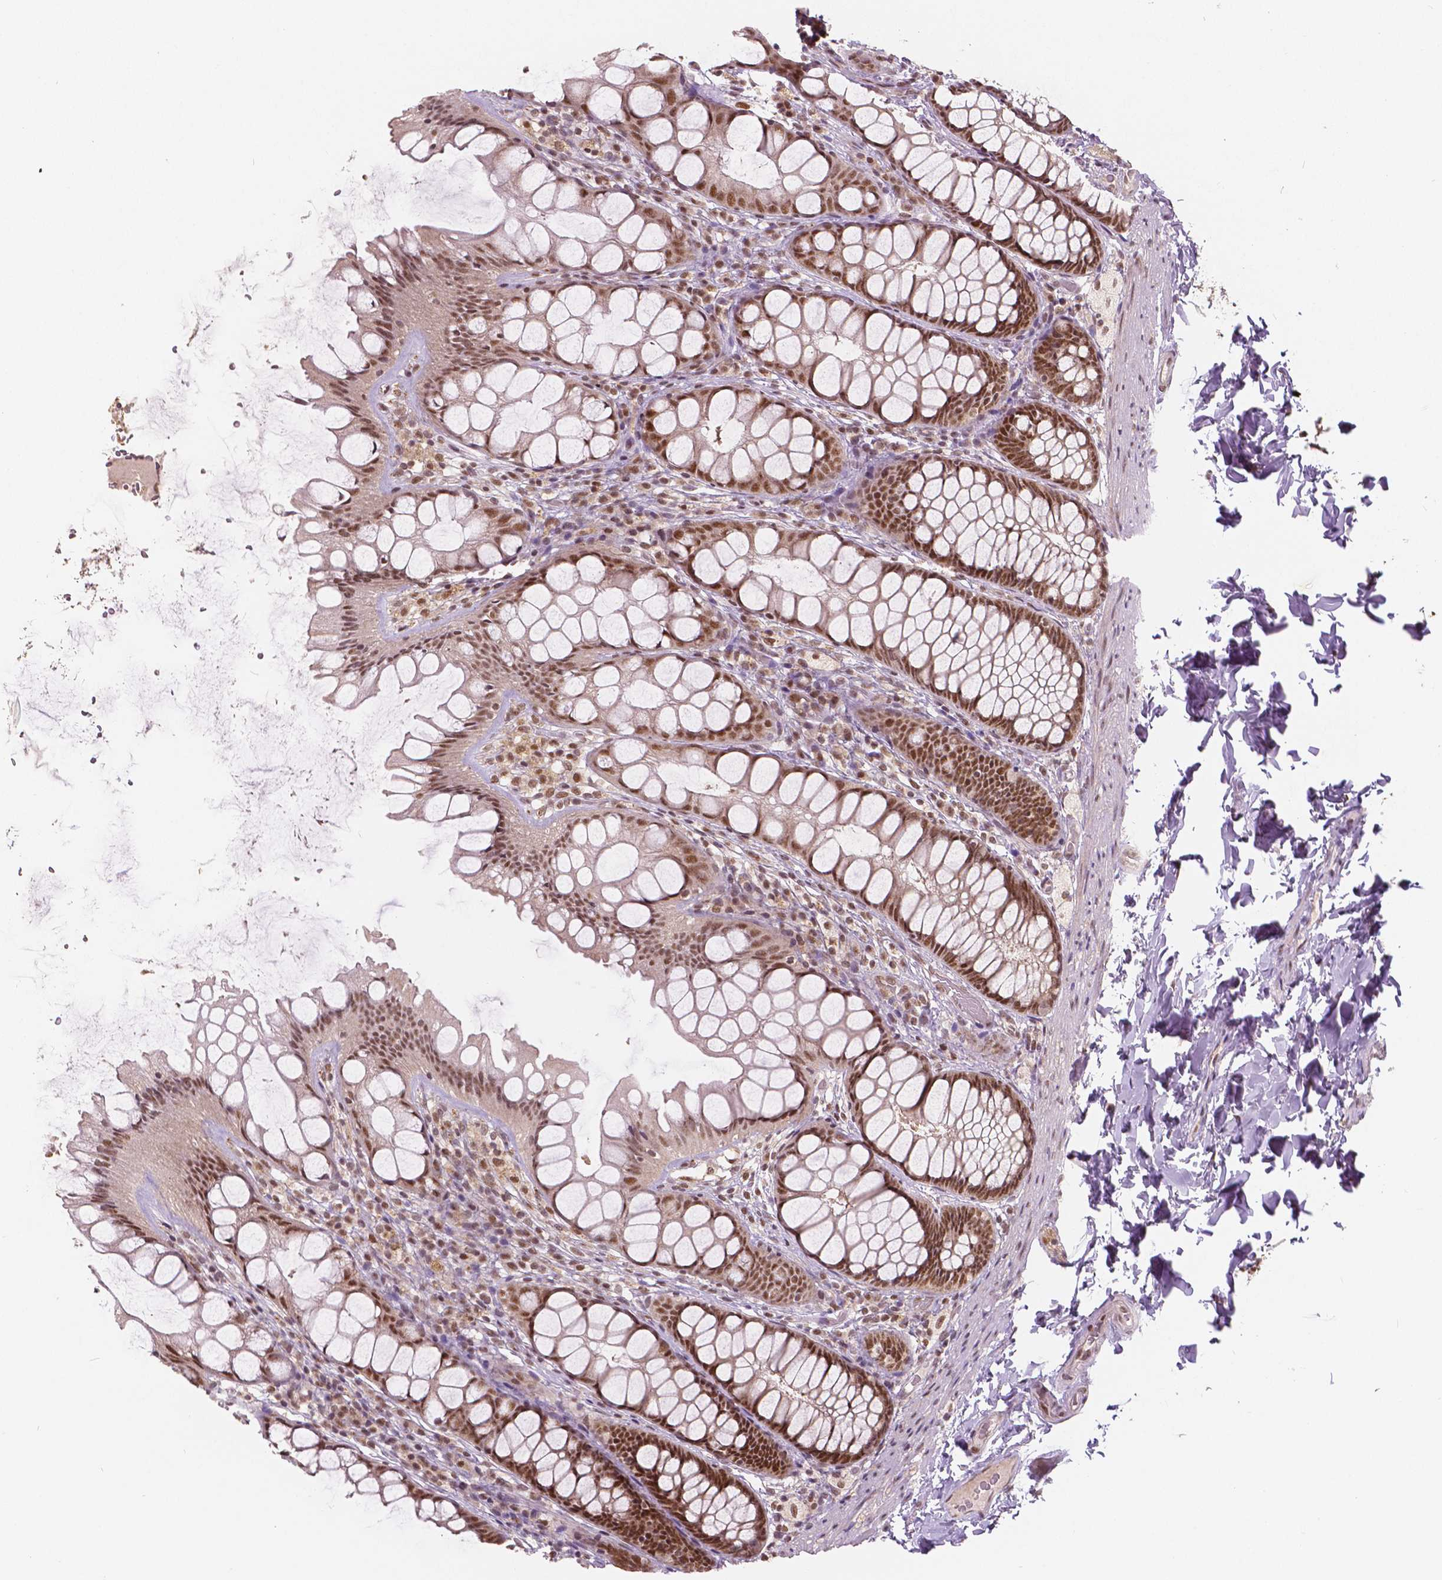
{"staining": {"intensity": "weak", "quantity": "25%-75%", "location": "cytoplasmic/membranous,nuclear"}, "tissue": "colon", "cell_type": "Endothelial cells", "image_type": "normal", "snomed": [{"axis": "morphology", "description": "Normal tissue, NOS"}, {"axis": "topography", "description": "Colon"}], "caption": "Weak cytoplasmic/membranous,nuclear staining for a protein is present in about 25%-75% of endothelial cells of unremarkable colon using immunohistochemistry.", "gene": "NSD2", "patient": {"sex": "male", "age": 47}}